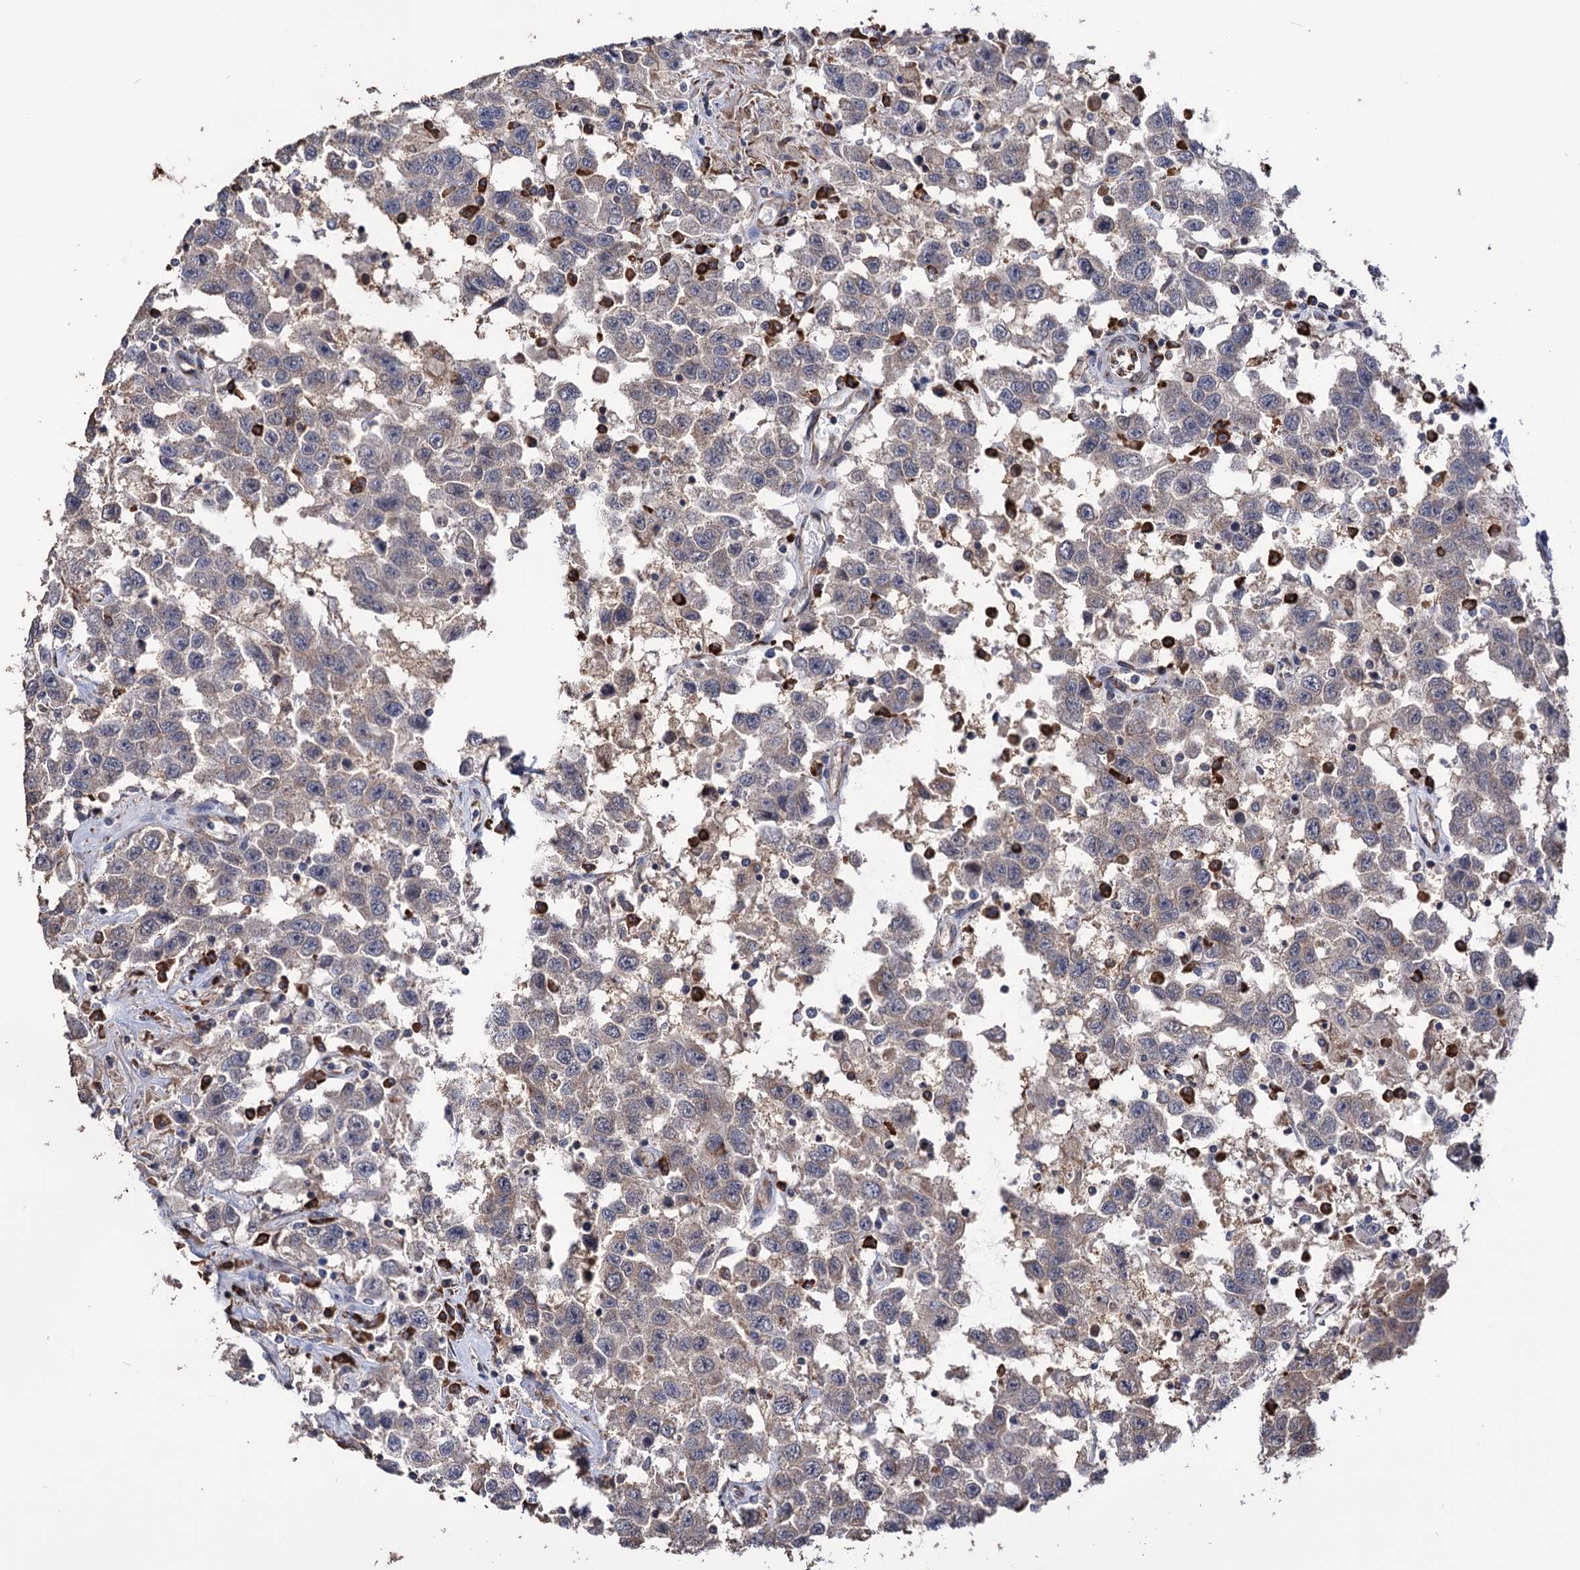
{"staining": {"intensity": "negative", "quantity": "none", "location": "none"}, "tissue": "testis cancer", "cell_type": "Tumor cells", "image_type": "cancer", "snomed": [{"axis": "morphology", "description": "Seminoma, NOS"}, {"axis": "topography", "description": "Testis"}], "caption": "High magnification brightfield microscopy of seminoma (testis) stained with DAB (brown) and counterstained with hematoxylin (blue): tumor cells show no significant staining. Brightfield microscopy of immunohistochemistry (IHC) stained with DAB (3,3'-diaminobenzidine) (brown) and hematoxylin (blue), captured at high magnification.", "gene": "CDAN1", "patient": {"sex": "male", "age": 41}}